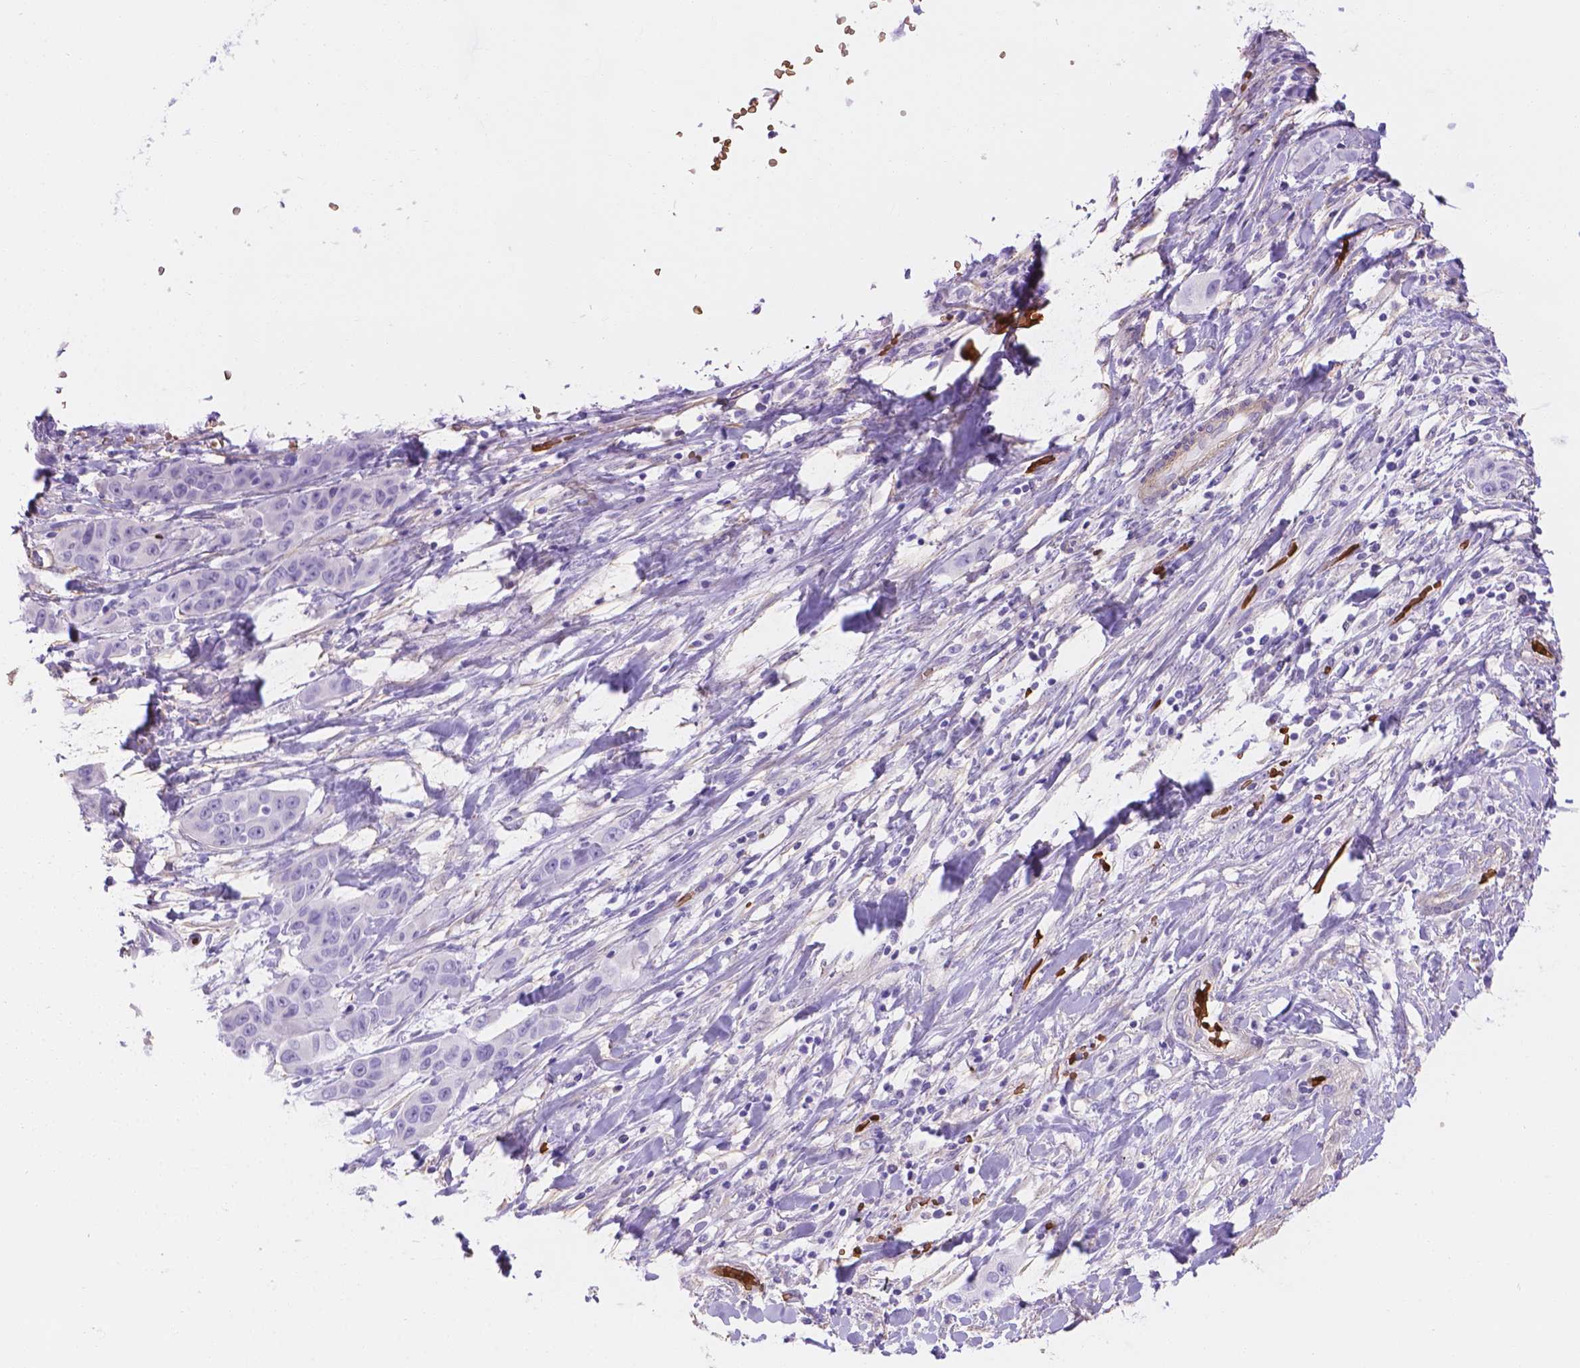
{"staining": {"intensity": "negative", "quantity": "none", "location": "none"}, "tissue": "liver cancer", "cell_type": "Tumor cells", "image_type": "cancer", "snomed": [{"axis": "morphology", "description": "Cholangiocarcinoma"}, {"axis": "topography", "description": "Liver"}], "caption": "DAB (3,3'-diaminobenzidine) immunohistochemical staining of liver cholangiocarcinoma exhibits no significant positivity in tumor cells.", "gene": "SLC40A1", "patient": {"sex": "female", "age": 52}}